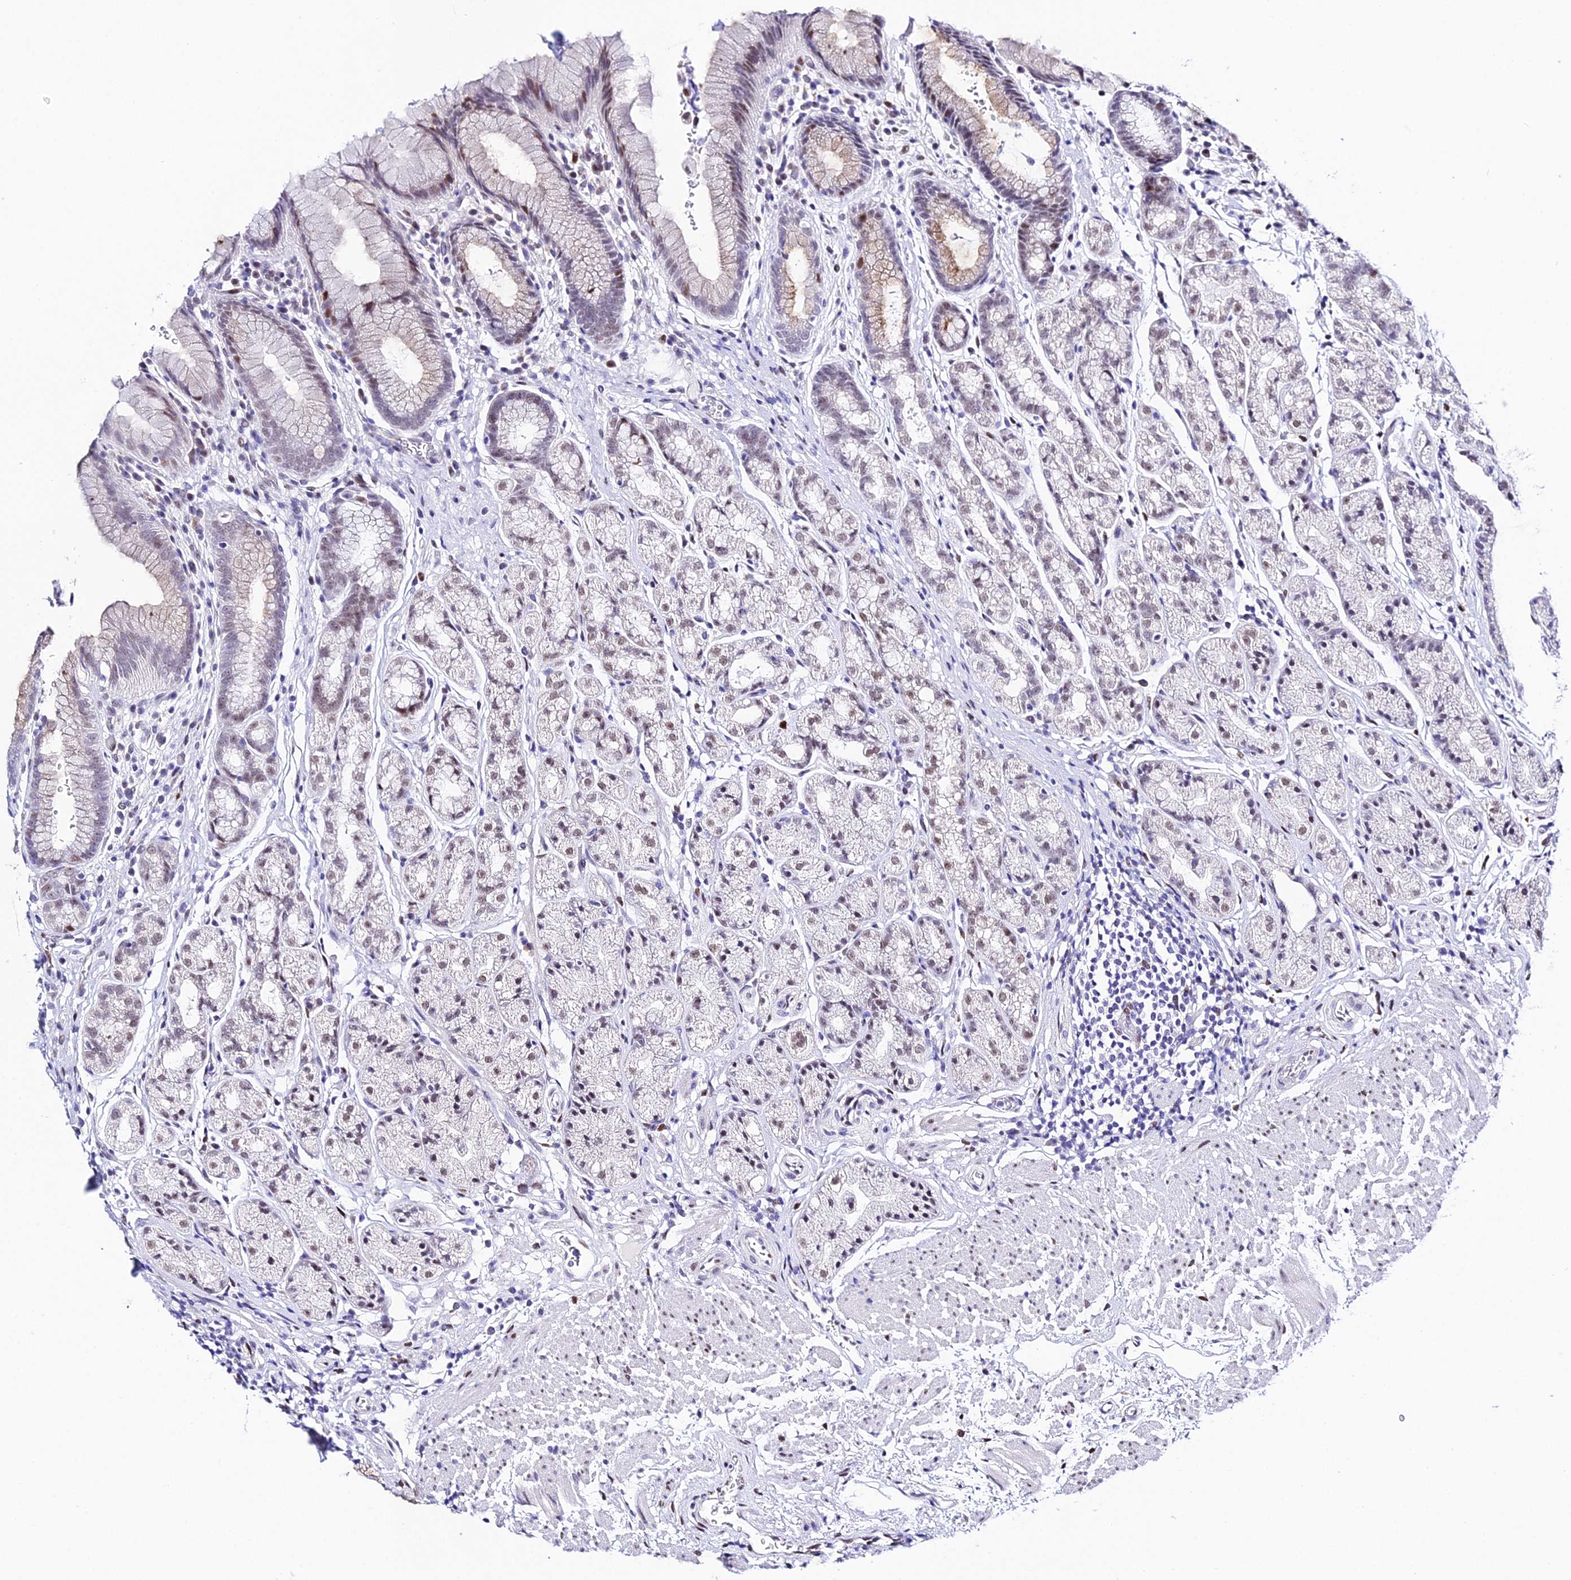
{"staining": {"intensity": "weak", "quantity": "25%-75%", "location": "nuclear"}, "tissue": "stomach", "cell_type": "Glandular cells", "image_type": "normal", "snomed": [{"axis": "morphology", "description": "Normal tissue, NOS"}, {"axis": "topography", "description": "Stomach"}], "caption": "Stomach stained with IHC reveals weak nuclear positivity in about 25%-75% of glandular cells. The staining was performed using DAB, with brown indicating positive protein expression. Nuclei are stained blue with hematoxylin.", "gene": "POFUT2", "patient": {"sex": "male", "age": 63}}